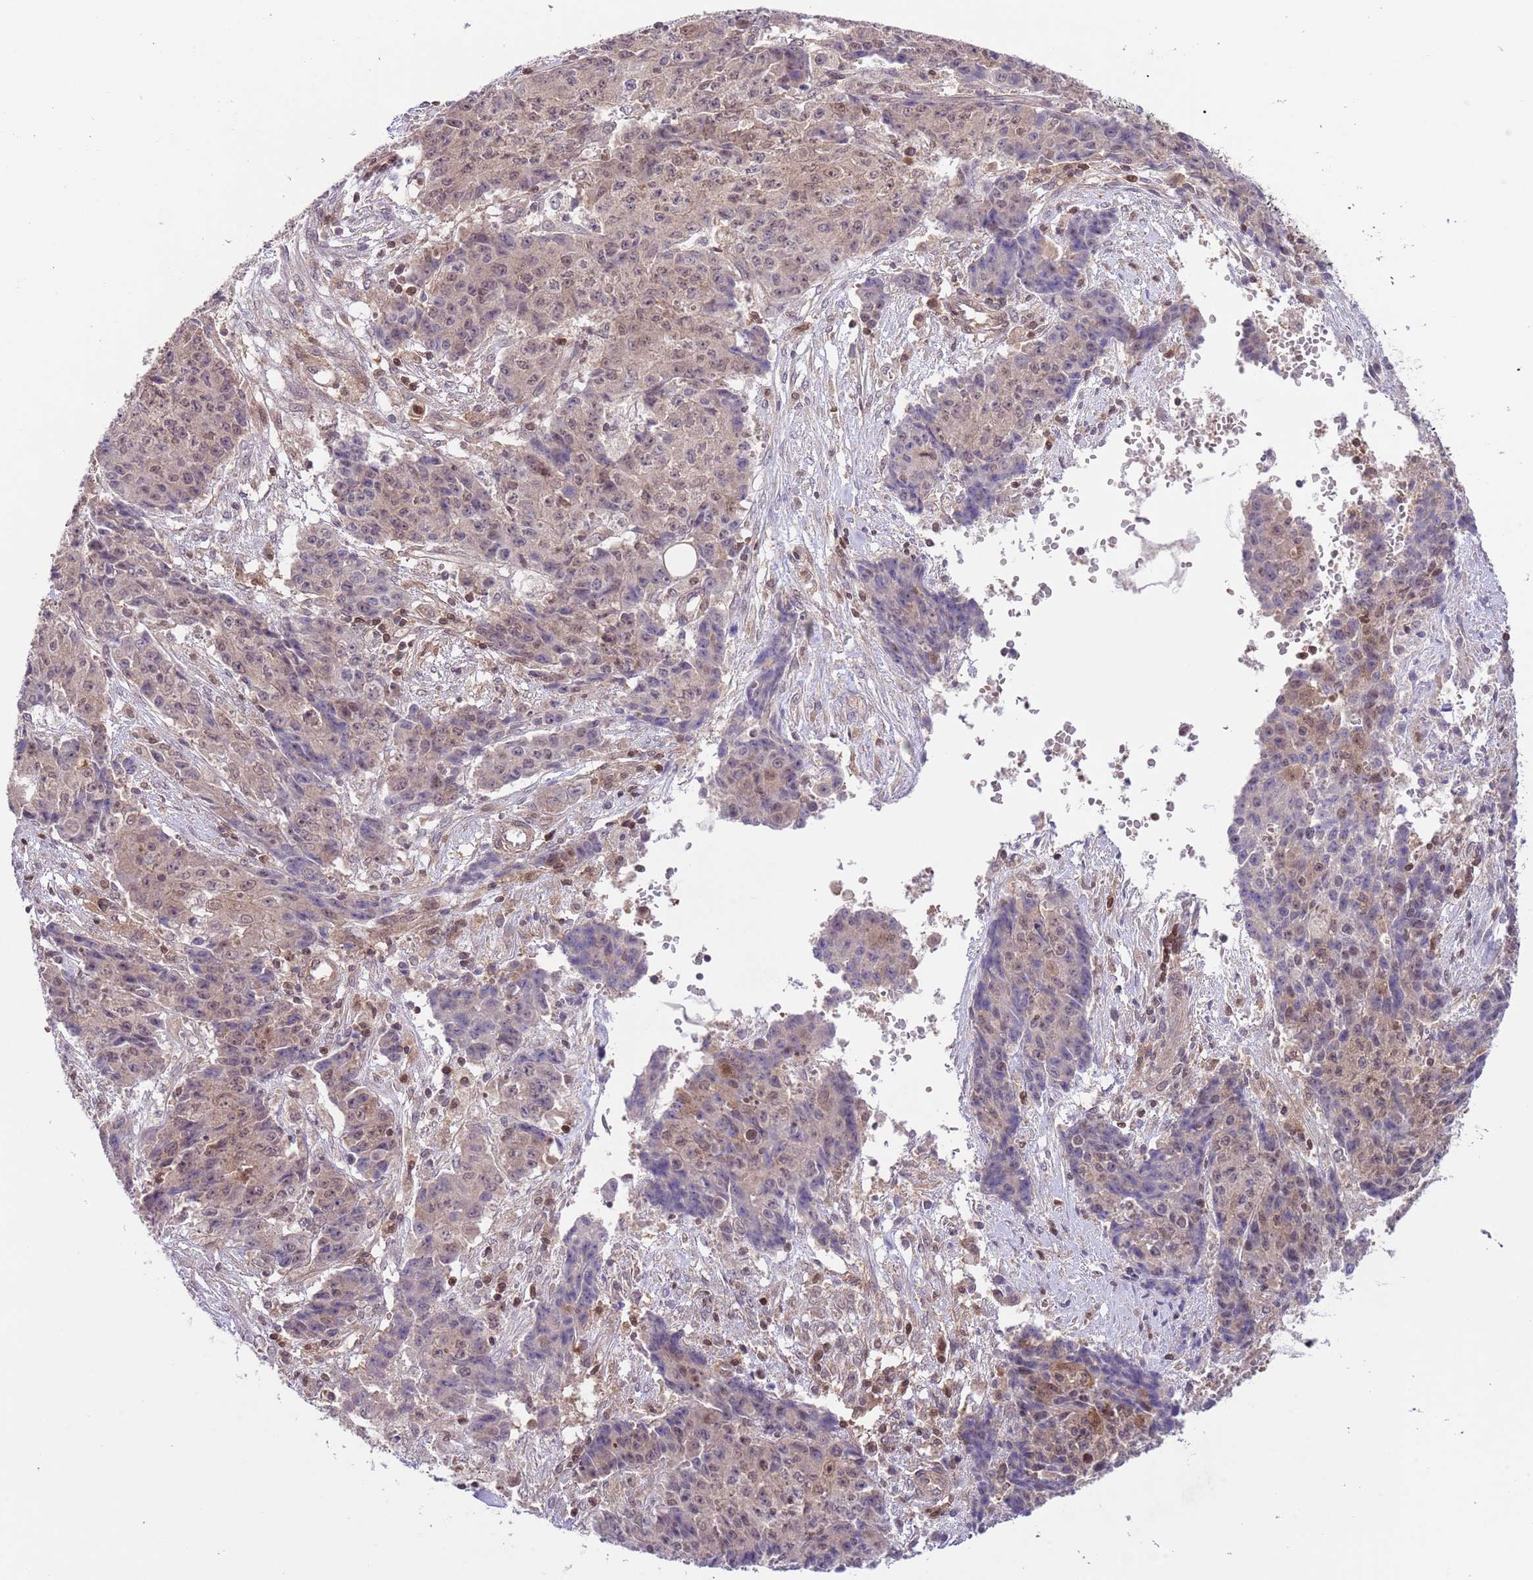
{"staining": {"intensity": "weak", "quantity": "25%-75%", "location": "cytoplasmic/membranous,nuclear"}, "tissue": "ovarian cancer", "cell_type": "Tumor cells", "image_type": "cancer", "snomed": [{"axis": "morphology", "description": "Carcinoma, endometroid"}, {"axis": "topography", "description": "Ovary"}], "caption": "Immunohistochemical staining of ovarian cancer (endometroid carcinoma) shows weak cytoplasmic/membranous and nuclear protein expression in approximately 25%-75% of tumor cells.", "gene": "HDHD2", "patient": {"sex": "female", "age": 42}}